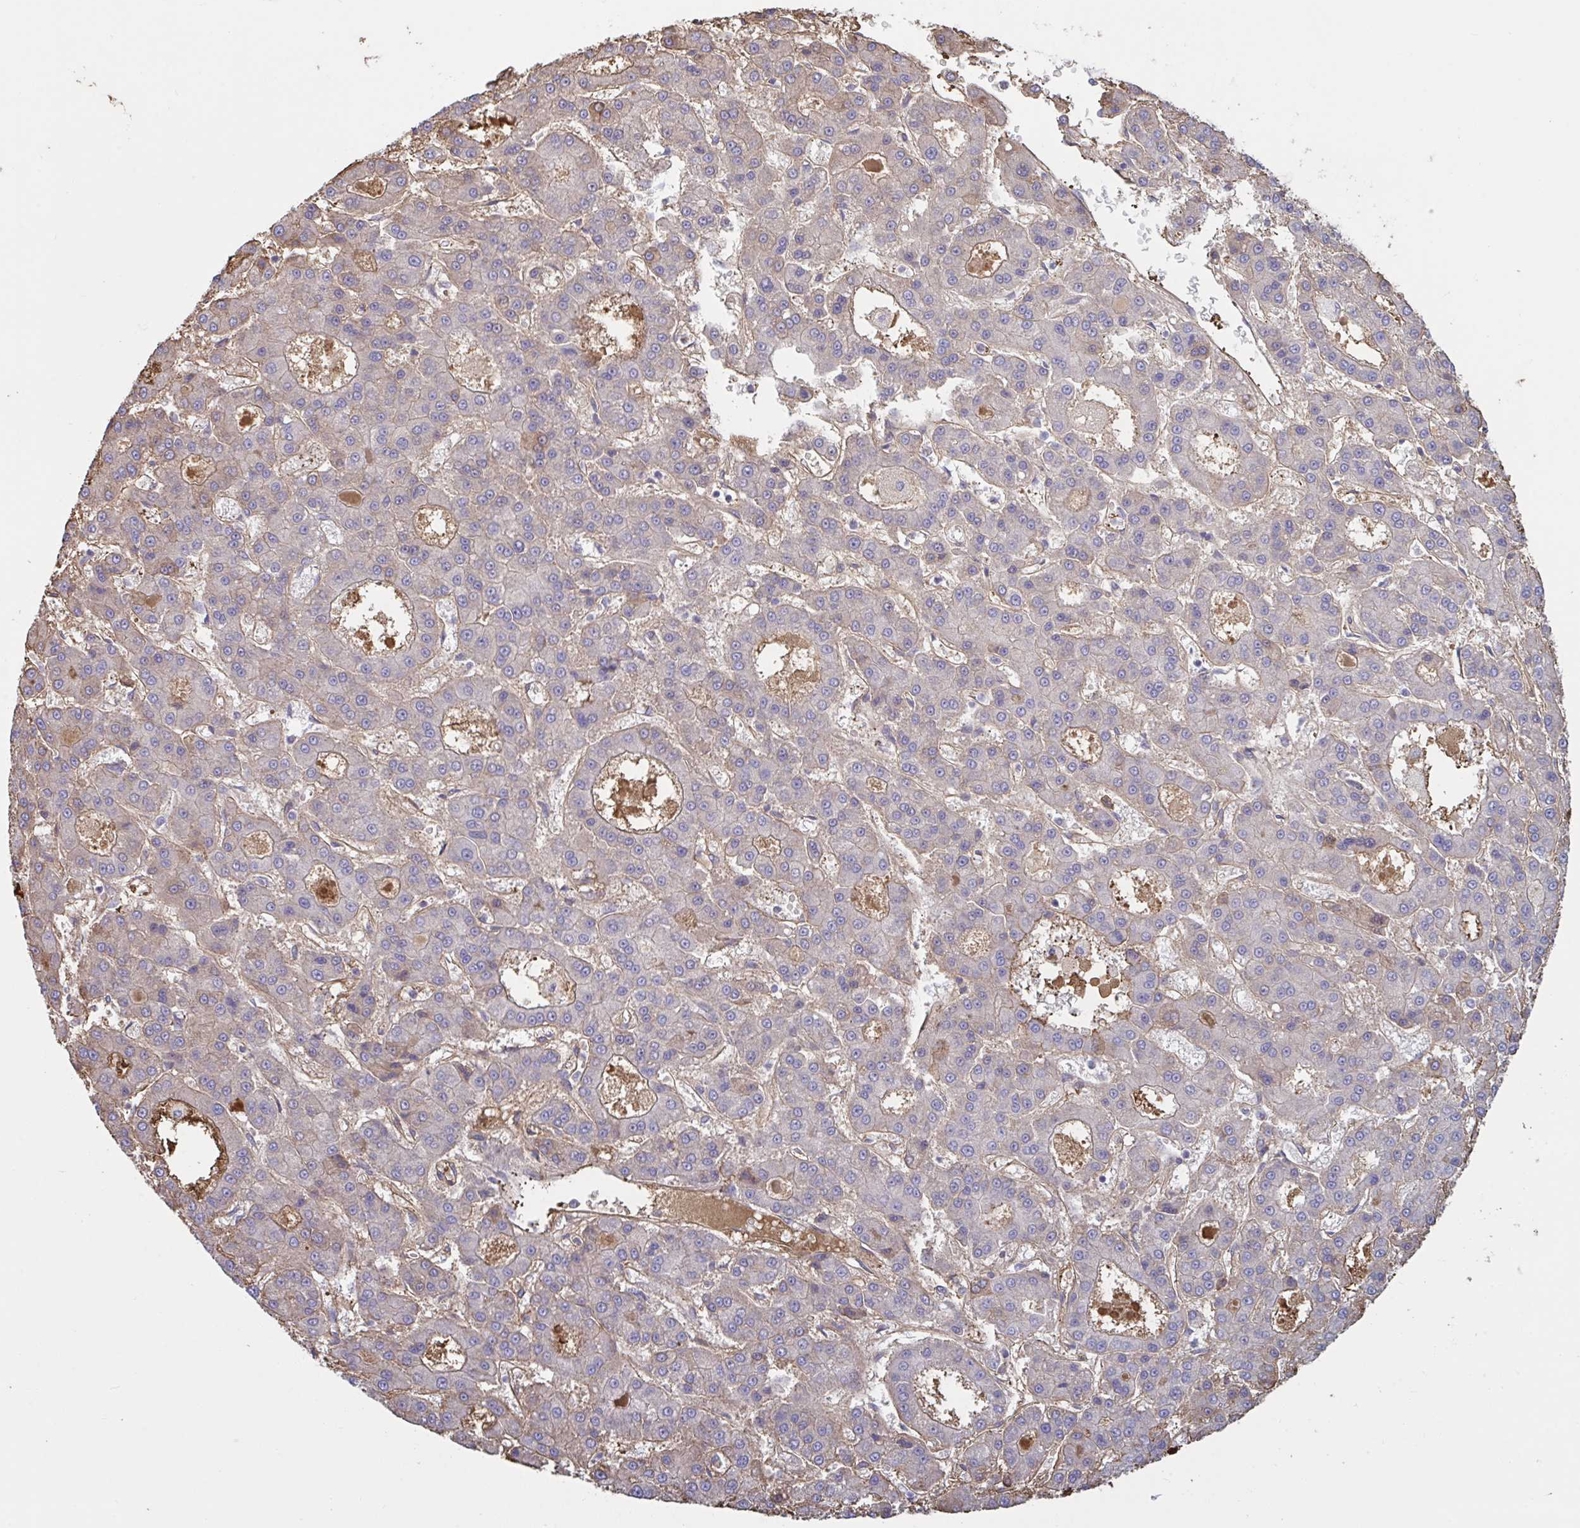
{"staining": {"intensity": "negative", "quantity": "none", "location": "none"}, "tissue": "liver cancer", "cell_type": "Tumor cells", "image_type": "cancer", "snomed": [{"axis": "morphology", "description": "Carcinoma, Hepatocellular, NOS"}, {"axis": "topography", "description": "Liver"}], "caption": "Protein analysis of liver cancer exhibits no significant staining in tumor cells.", "gene": "IL1R1", "patient": {"sex": "male", "age": 70}}